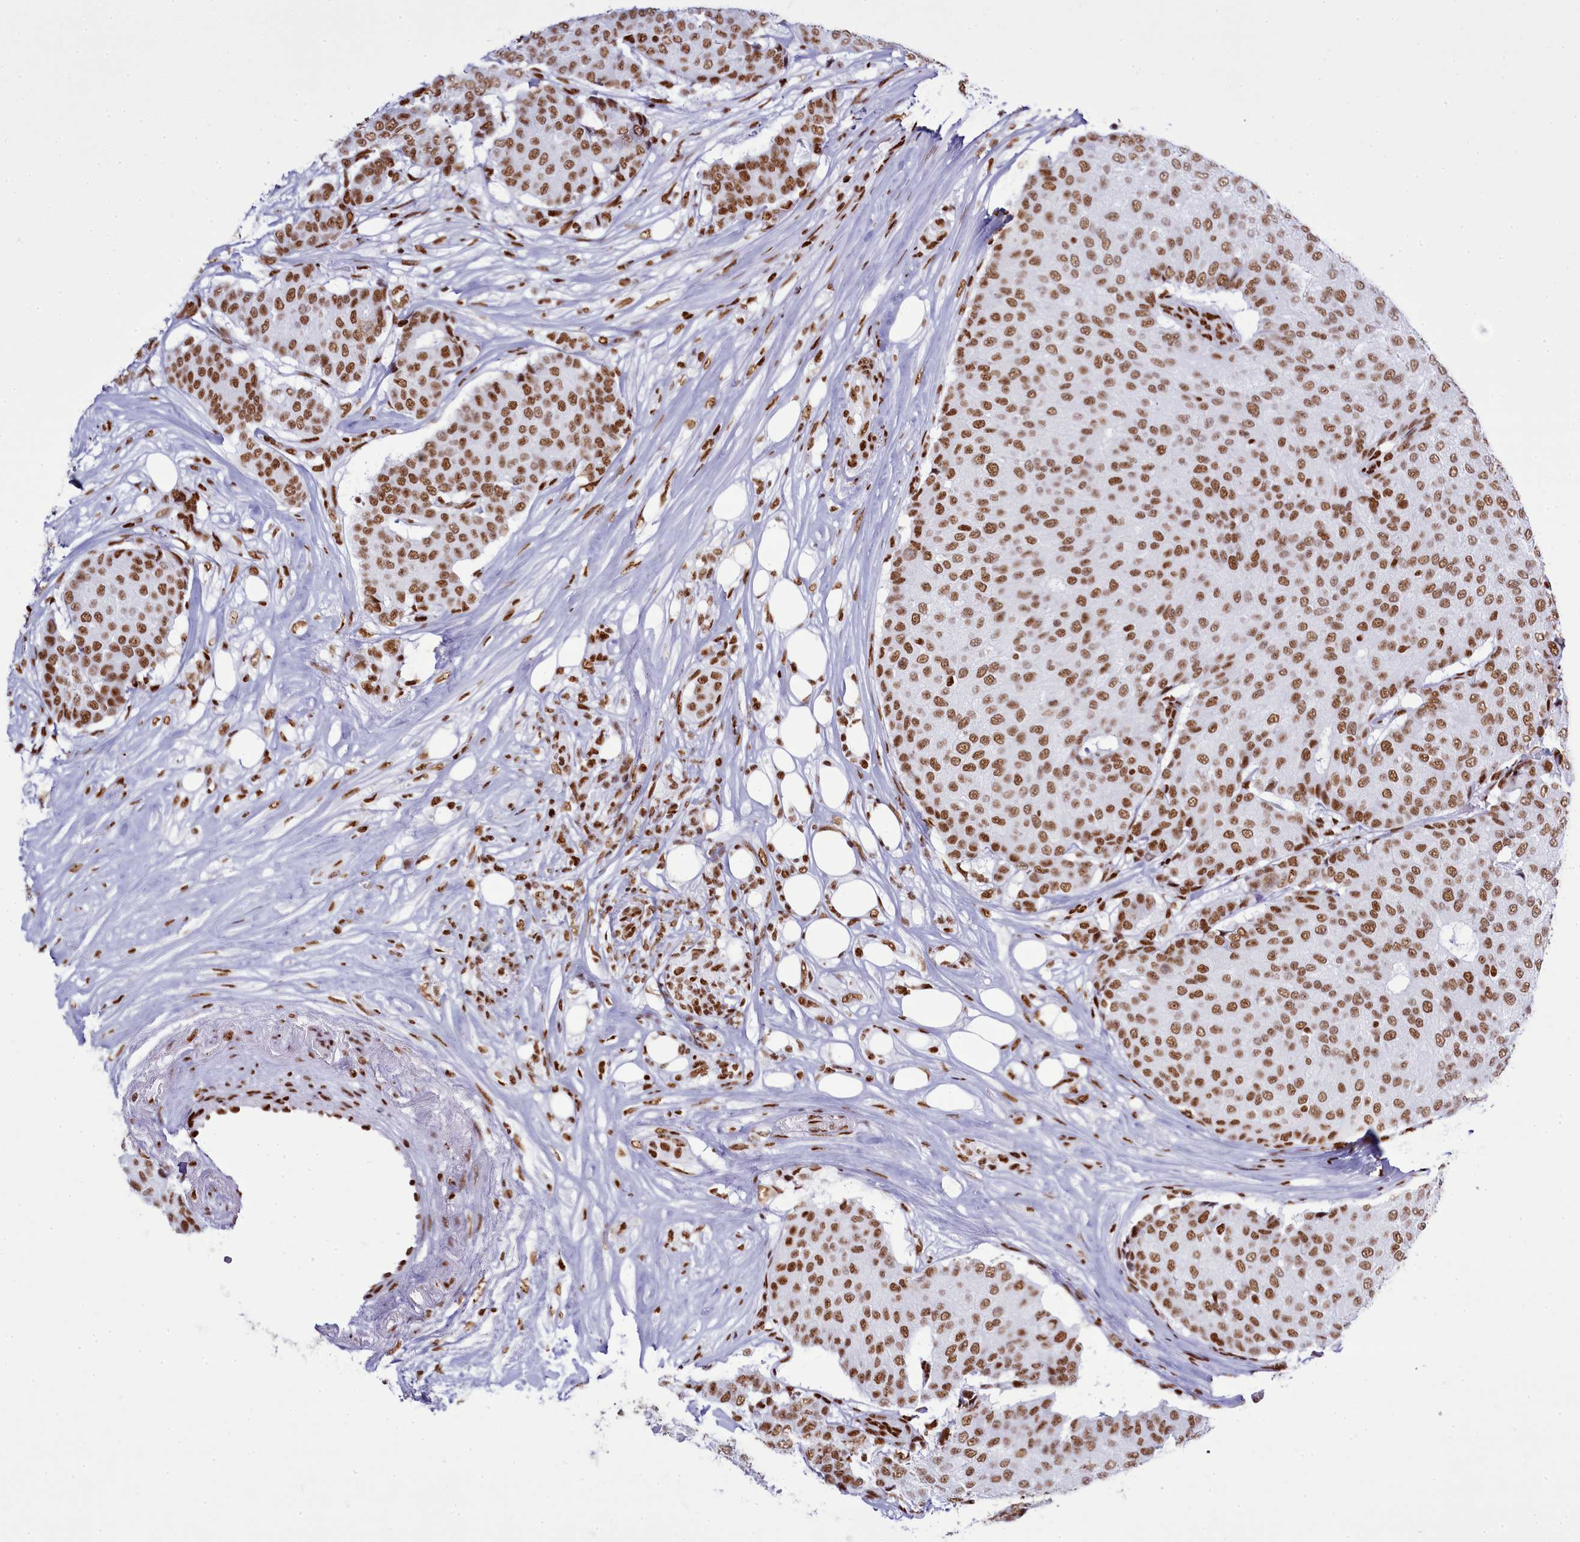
{"staining": {"intensity": "moderate", "quantity": ">75%", "location": "nuclear"}, "tissue": "breast cancer", "cell_type": "Tumor cells", "image_type": "cancer", "snomed": [{"axis": "morphology", "description": "Duct carcinoma"}, {"axis": "topography", "description": "Breast"}], "caption": "Moderate nuclear expression is present in approximately >75% of tumor cells in invasive ductal carcinoma (breast).", "gene": "RALY", "patient": {"sex": "female", "age": 75}}